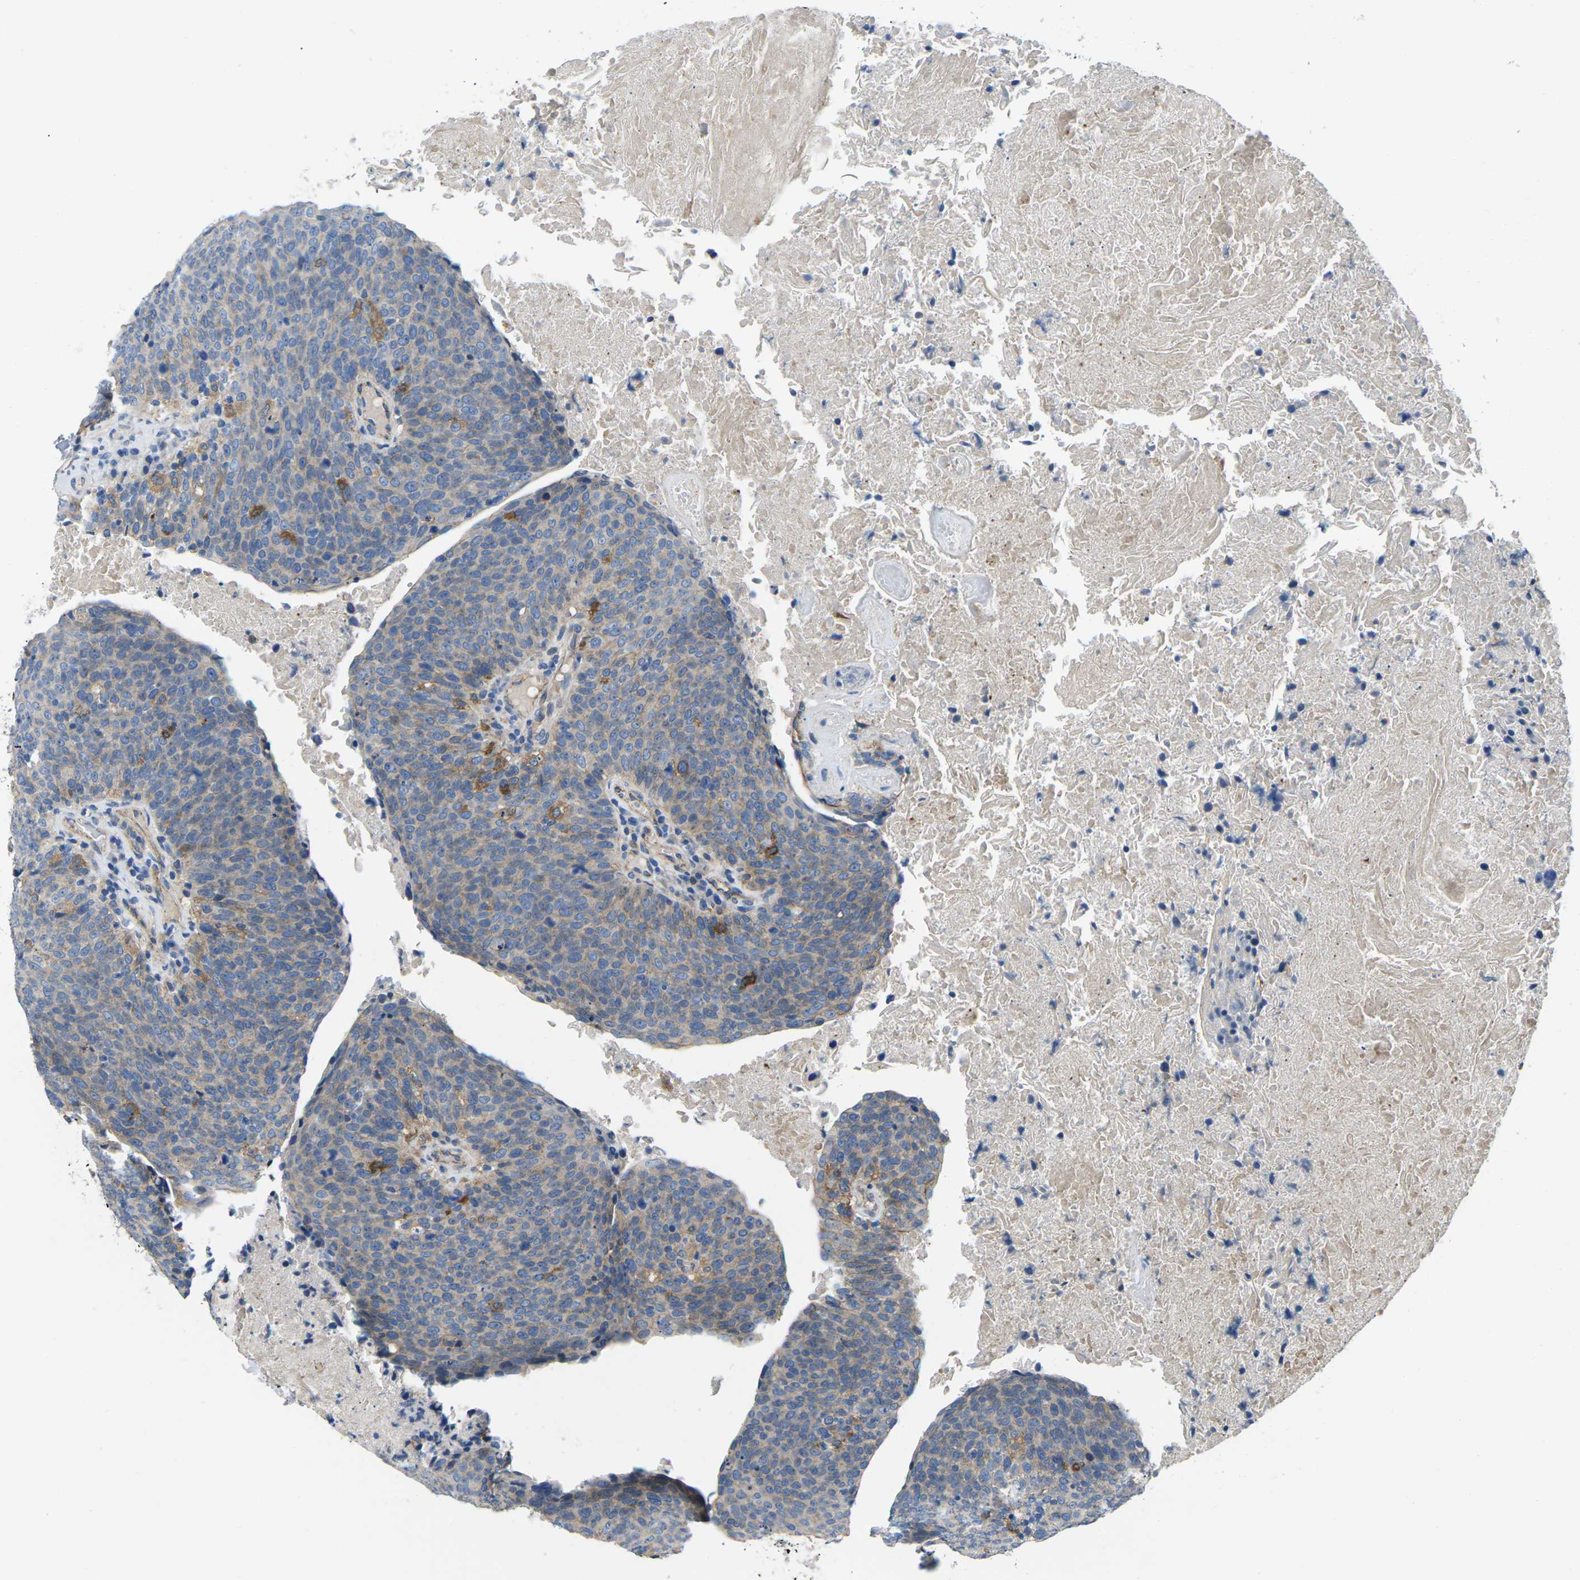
{"staining": {"intensity": "negative", "quantity": "none", "location": "none"}, "tissue": "head and neck cancer", "cell_type": "Tumor cells", "image_type": "cancer", "snomed": [{"axis": "morphology", "description": "Squamous cell carcinoma, NOS"}, {"axis": "morphology", "description": "Squamous cell carcinoma, metastatic, NOS"}, {"axis": "topography", "description": "Lymph node"}, {"axis": "topography", "description": "Head-Neck"}], "caption": "The histopathology image exhibits no staining of tumor cells in head and neck cancer (metastatic squamous cell carcinoma). (DAB immunohistochemistry (IHC), high magnification).", "gene": "CTNND1", "patient": {"sex": "male", "age": 62}}